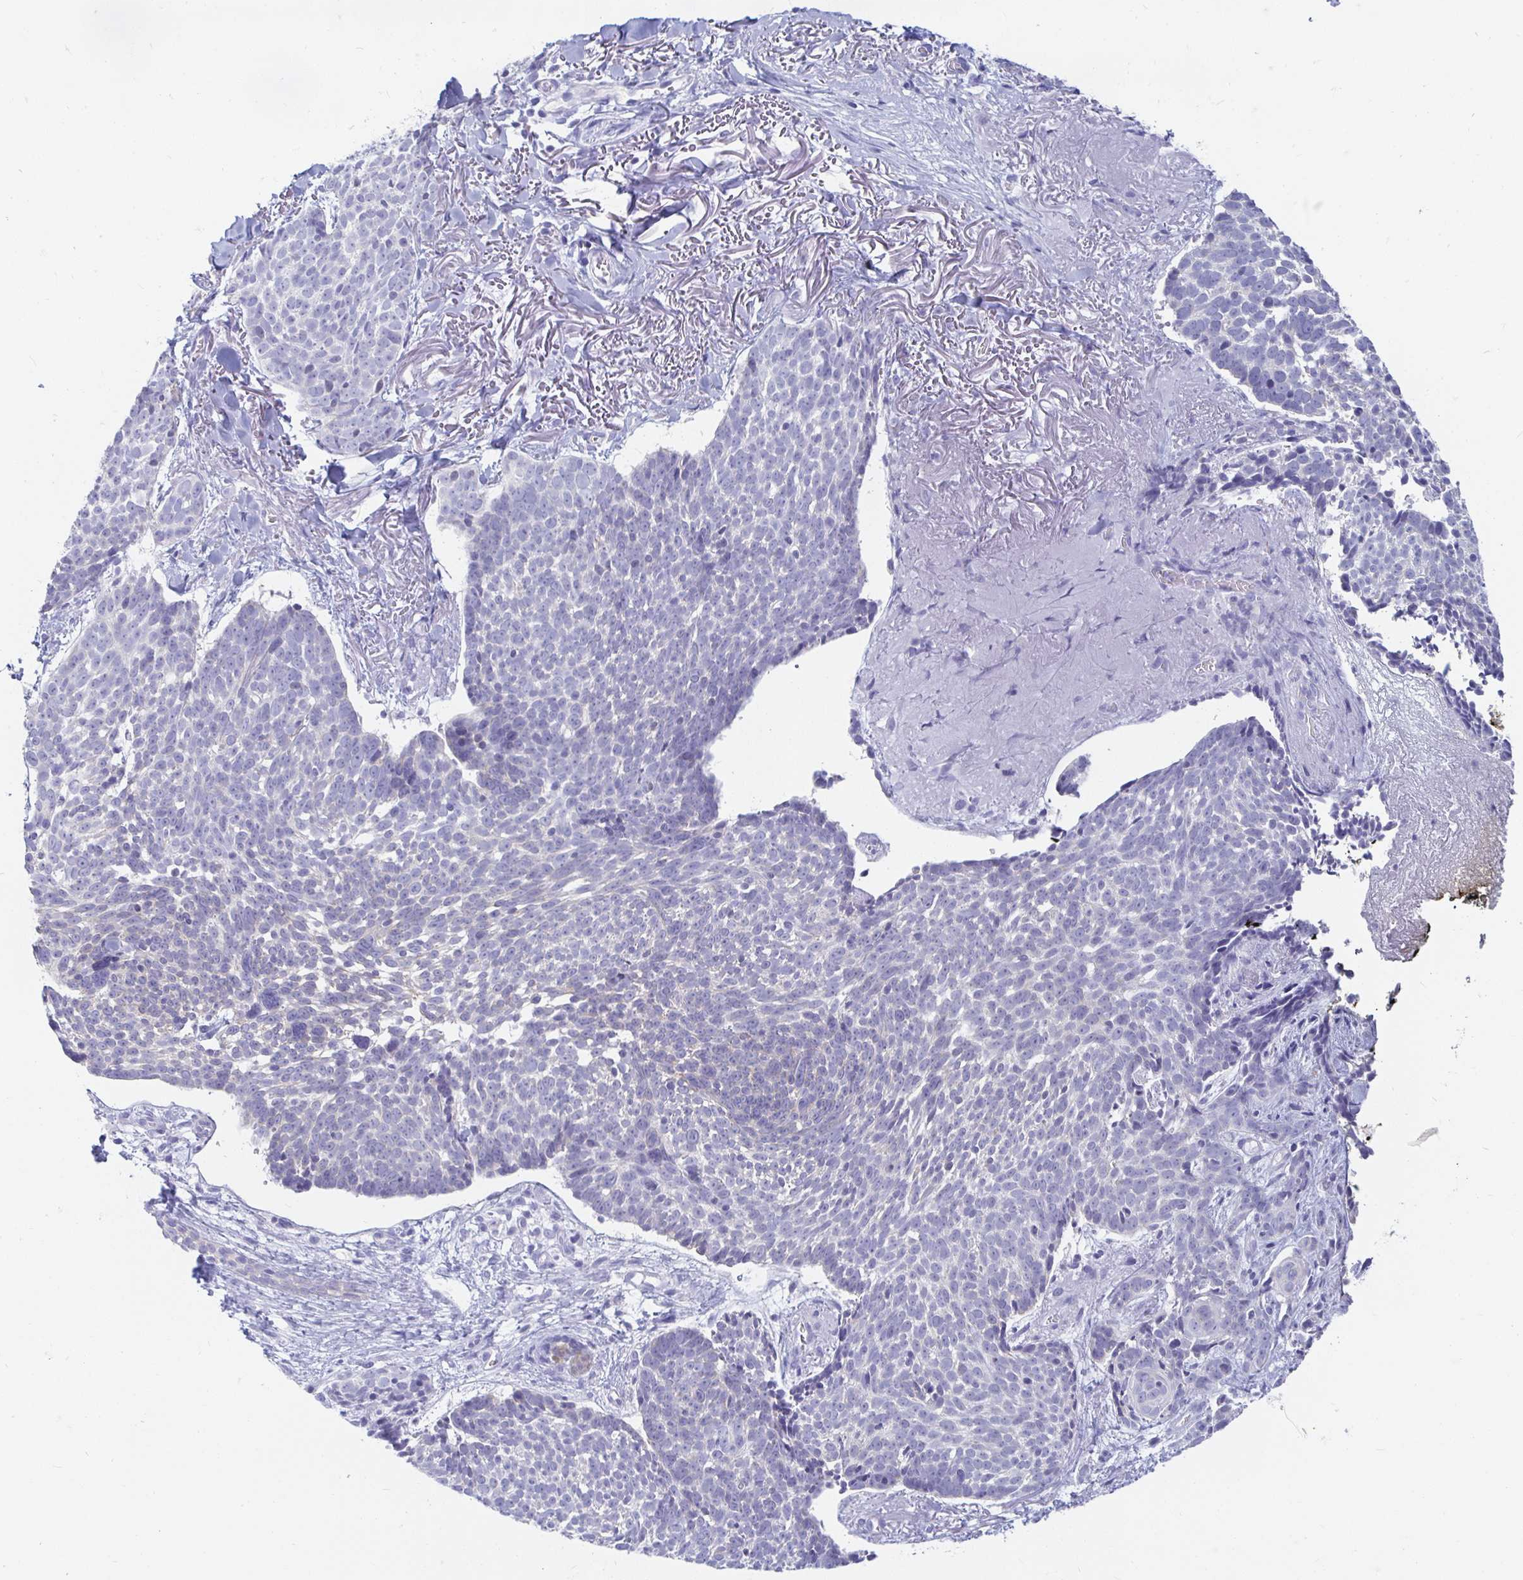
{"staining": {"intensity": "negative", "quantity": "none", "location": "none"}, "tissue": "skin cancer", "cell_type": "Tumor cells", "image_type": "cancer", "snomed": [{"axis": "morphology", "description": "Basal cell carcinoma"}, {"axis": "morphology", "description": "BCC, high aggressive"}, {"axis": "topography", "description": "Skin"}], "caption": "Immunohistochemical staining of skin cancer (bcc,  high aggressive) exhibits no significant staining in tumor cells.", "gene": "PEG10", "patient": {"sex": "female", "age": 86}}